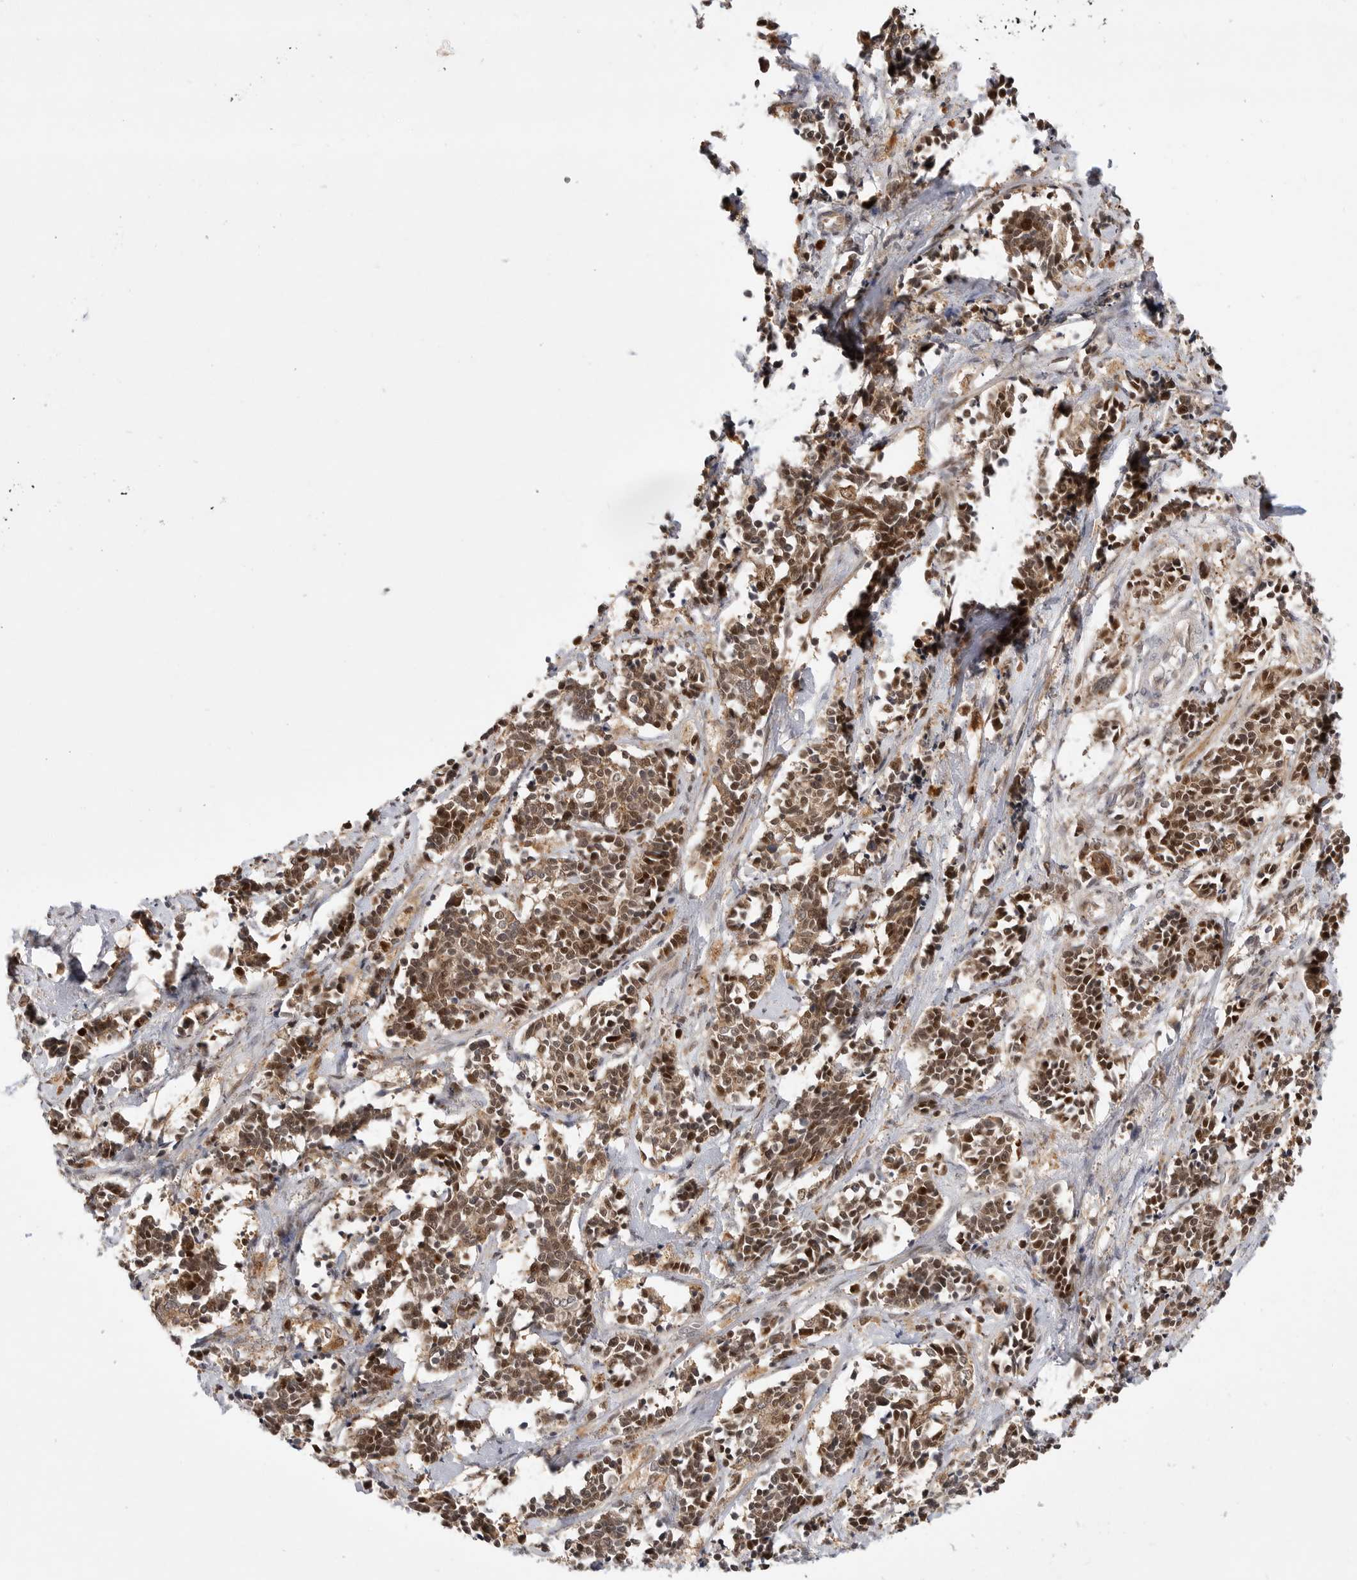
{"staining": {"intensity": "moderate", "quantity": ">75%", "location": "cytoplasmic/membranous,nuclear"}, "tissue": "cervical cancer", "cell_type": "Tumor cells", "image_type": "cancer", "snomed": [{"axis": "morphology", "description": "Normal tissue, NOS"}, {"axis": "morphology", "description": "Squamous cell carcinoma, NOS"}, {"axis": "topography", "description": "Cervix"}], "caption": "A brown stain labels moderate cytoplasmic/membranous and nuclear expression of a protein in human squamous cell carcinoma (cervical) tumor cells.", "gene": "CSNK1G3", "patient": {"sex": "female", "age": 35}}